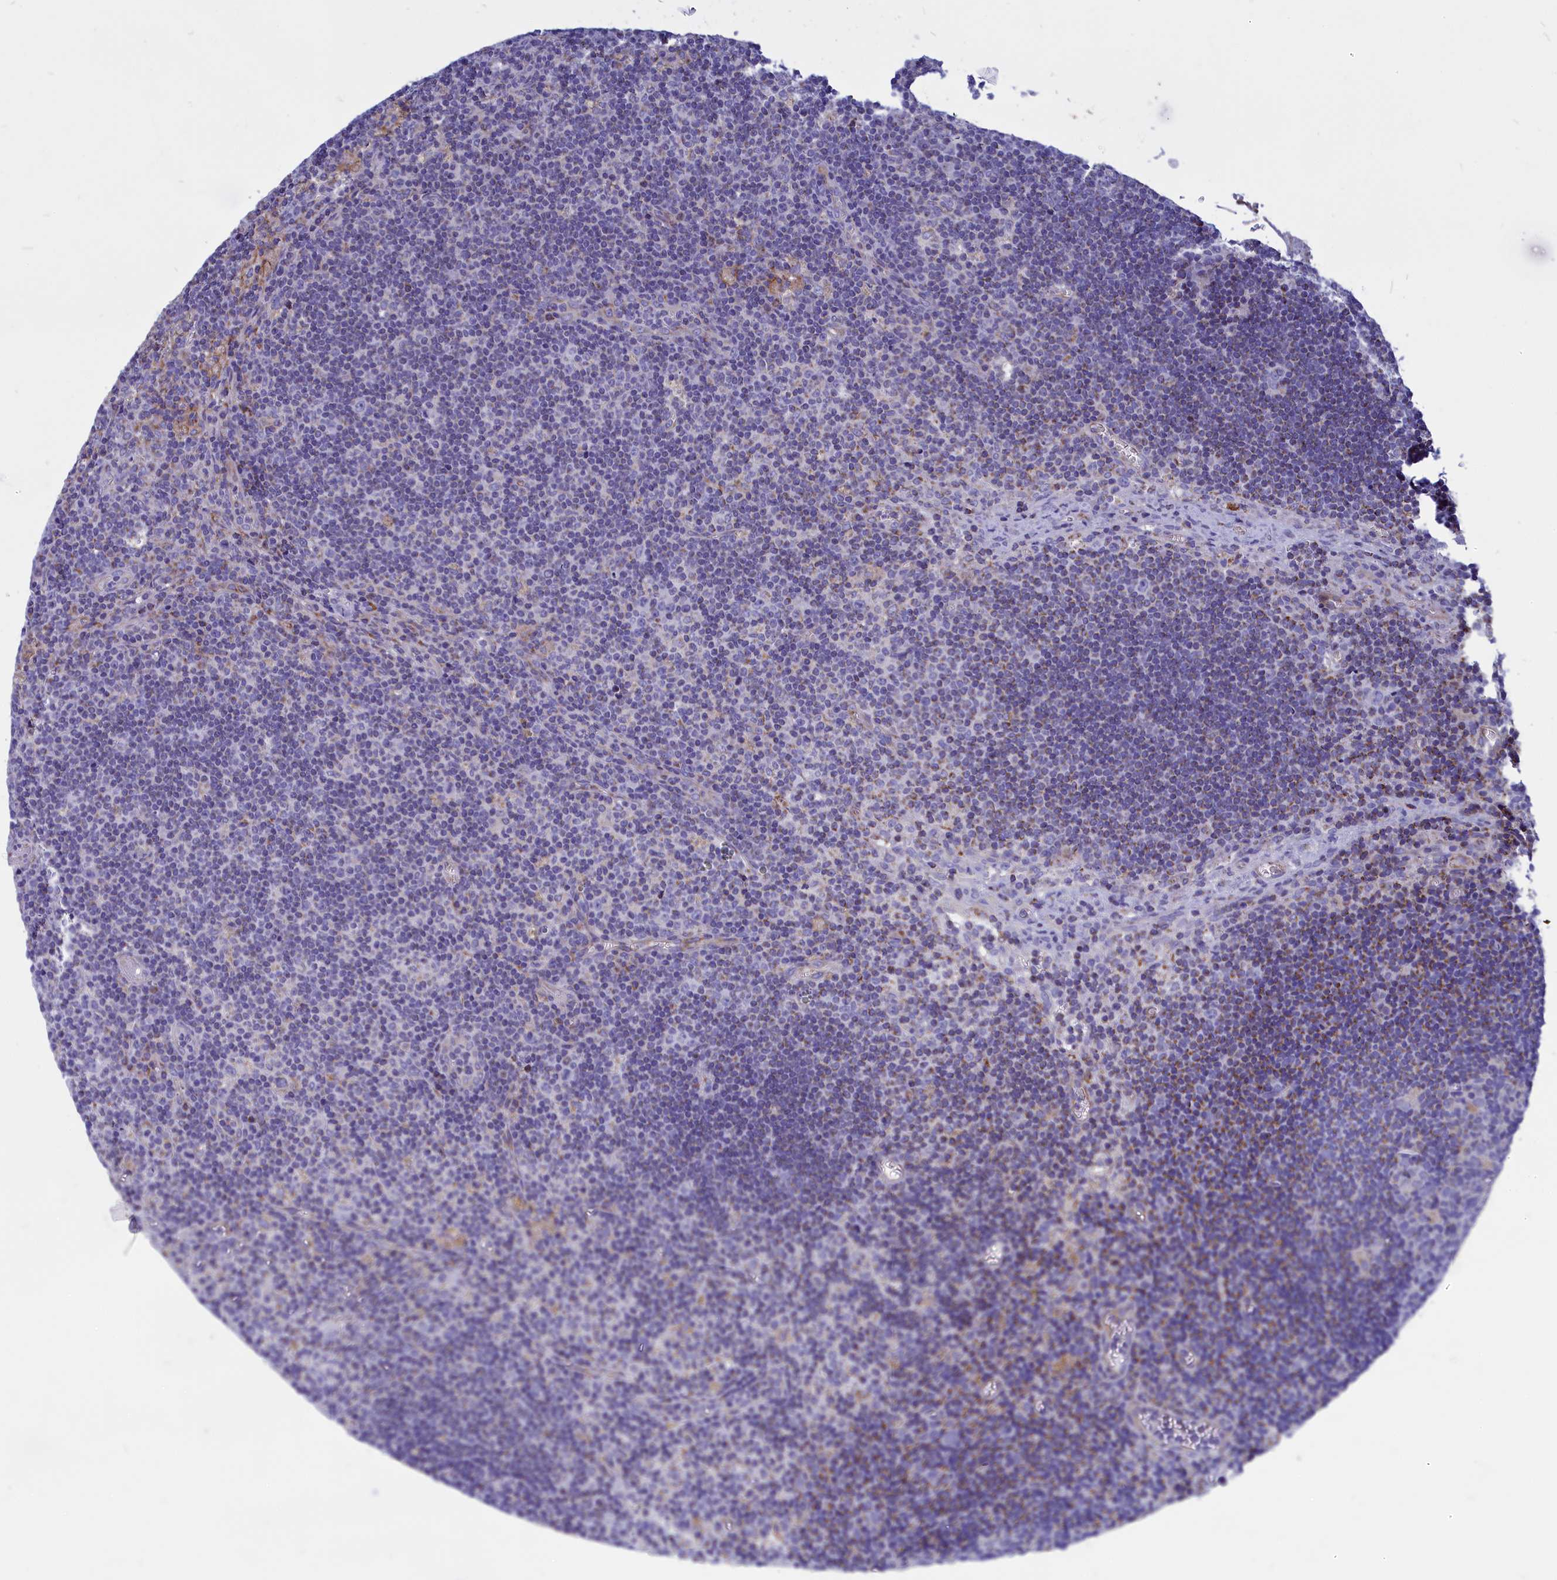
{"staining": {"intensity": "moderate", "quantity": "25%-75%", "location": "cytoplasmic/membranous"}, "tissue": "lymph node", "cell_type": "Germinal center cells", "image_type": "normal", "snomed": [{"axis": "morphology", "description": "Normal tissue, NOS"}, {"axis": "topography", "description": "Lymph node"}], "caption": "Immunohistochemistry (IHC) micrograph of normal lymph node stained for a protein (brown), which displays medium levels of moderate cytoplasmic/membranous expression in approximately 25%-75% of germinal center cells.", "gene": "CCRL2", "patient": {"sex": "male", "age": 58}}